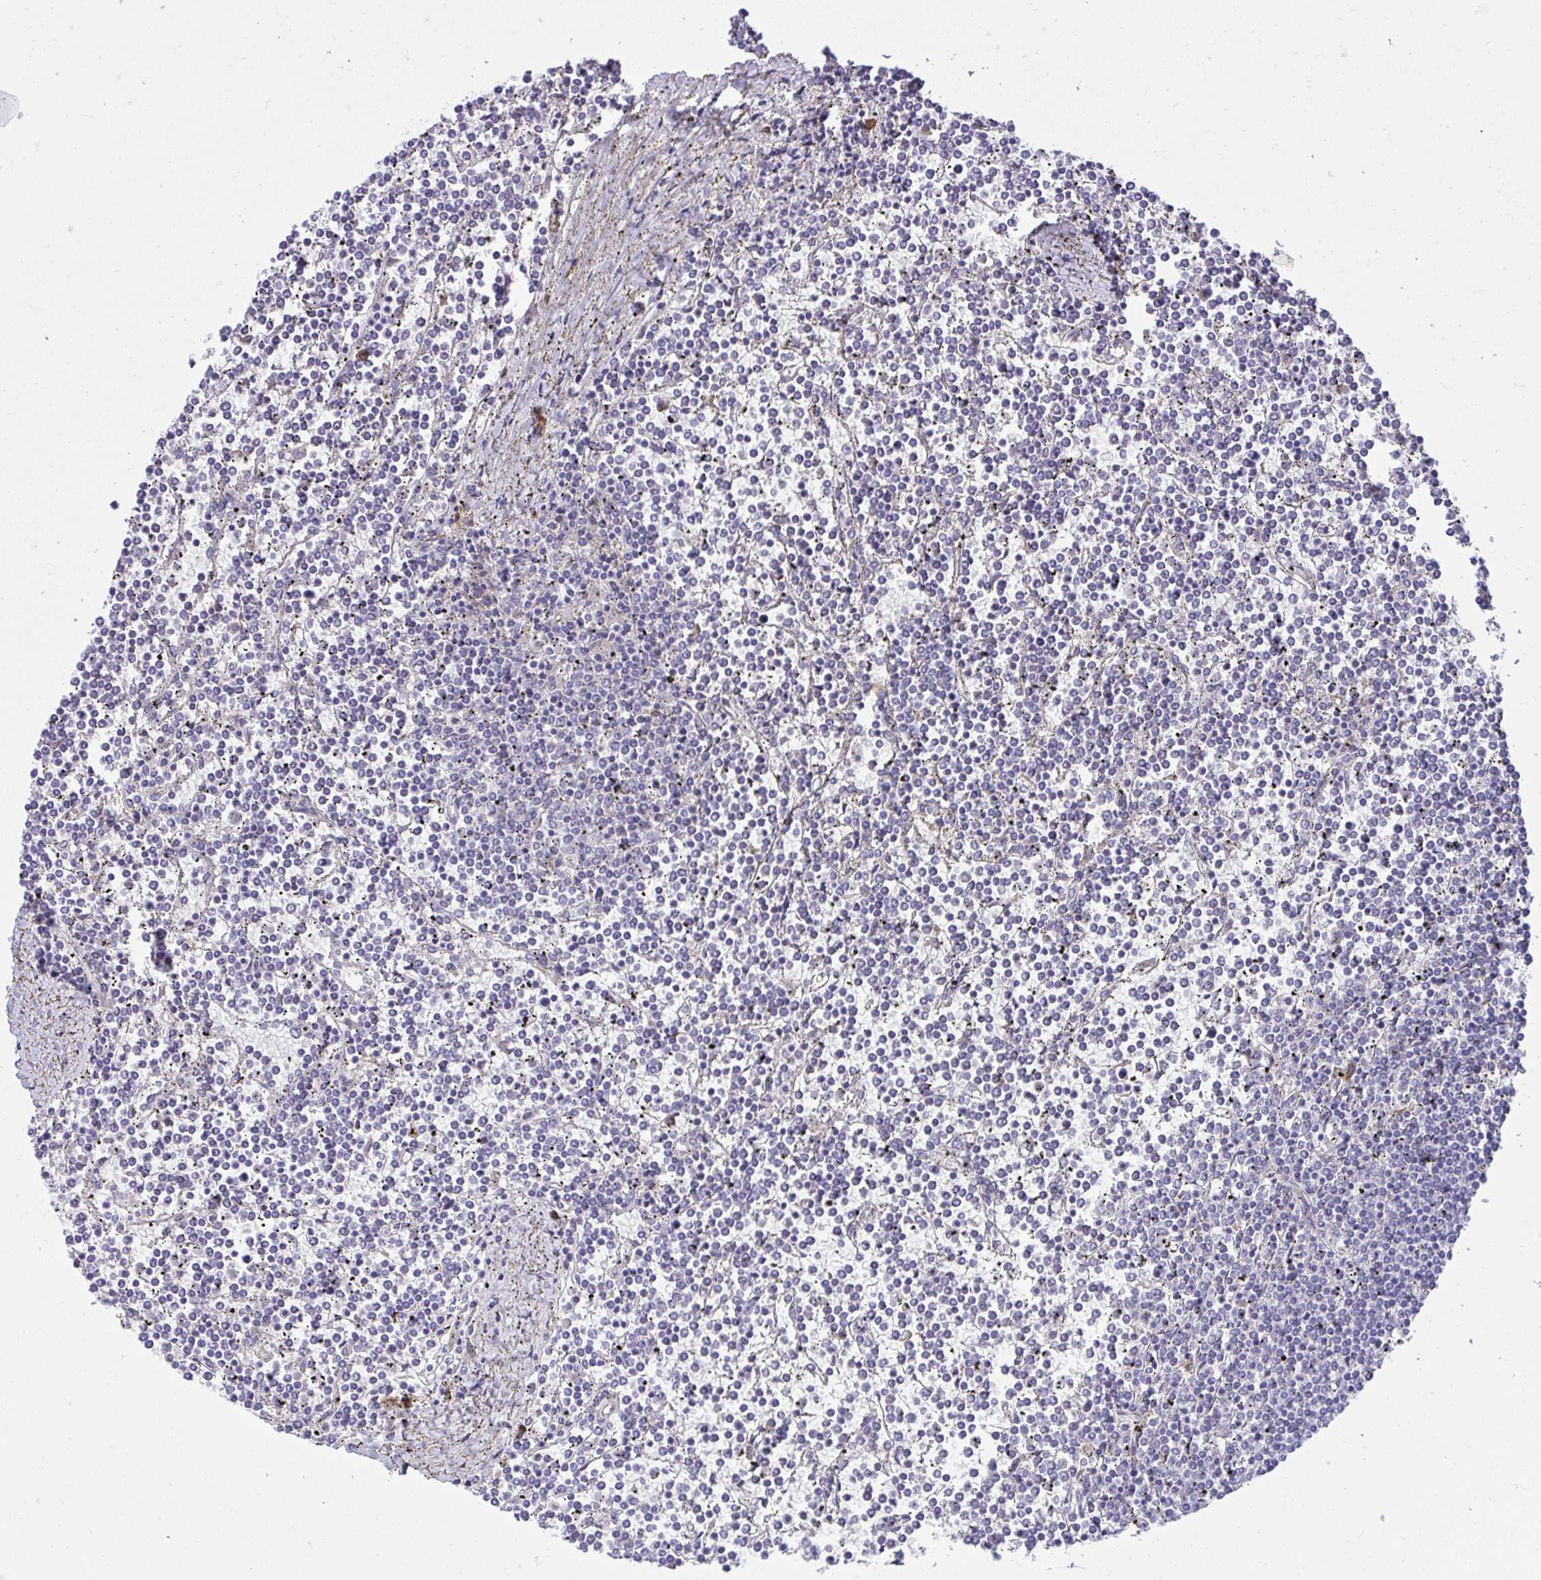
{"staining": {"intensity": "negative", "quantity": "none", "location": "none"}, "tissue": "lymphoma", "cell_type": "Tumor cells", "image_type": "cancer", "snomed": [{"axis": "morphology", "description": "Malignant lymphoma, non-Hodgkin's type, Low grade"}, {"axis": "topography", "description": "Spleen"}], "caption": "Immunohistochemistry (IHC) micrograph of human low-grade malignant lymphoma, non-Hodgkin's type stained for a protein (brown), which reveals no positivity in tumor cells.", "gene": "PIGZ", "patient": {"sex": "female", "age": 19}}